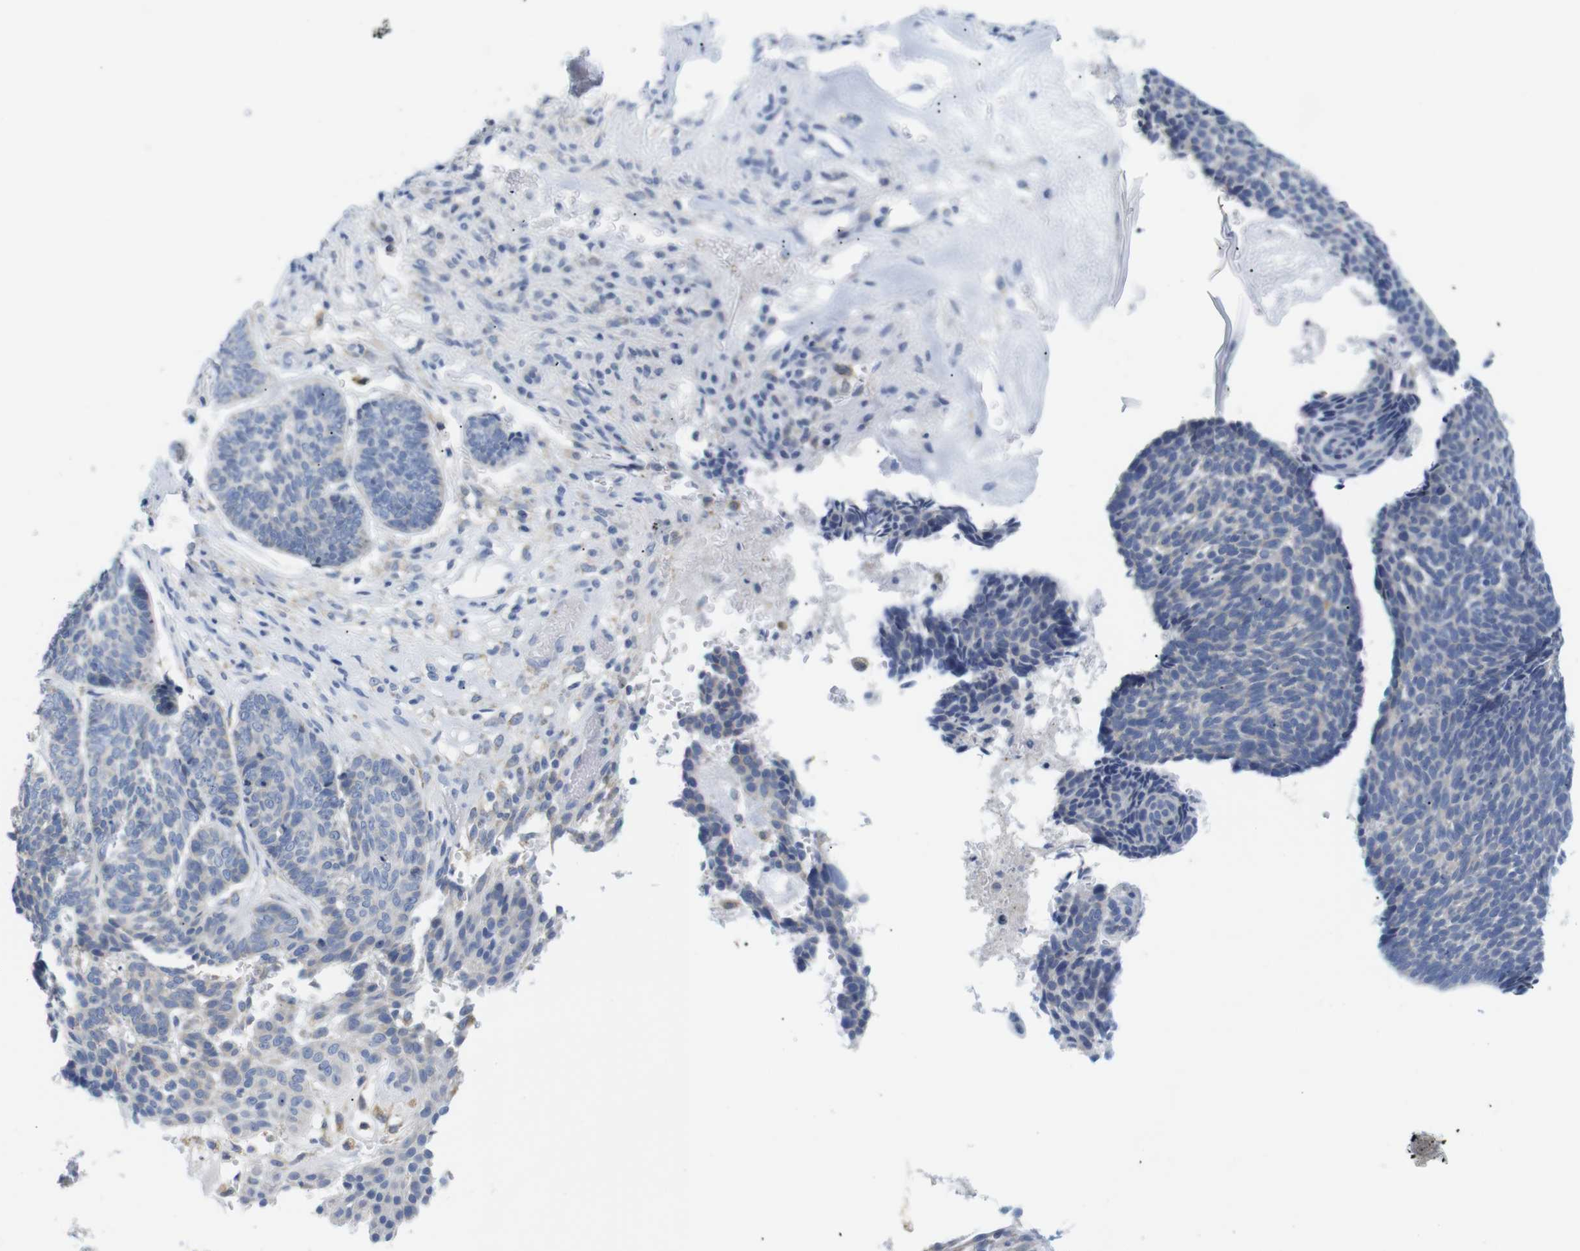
{"staining": {"intensity": "negative", "quantity": "none", "location": "none"}, "tissue": "skin cancer", "cell_type": "Tumor cells", "image_type": "cancer", "snomed": [{"axis": "morphology", "description": "Basal cell carcinoma"}, {"axis": "topography", "description": "Skin"}], "caption": "Immunohistochemistry (IHC) histopathology image of neoplastic tissue: skin basal cell carcinoma stained with DAB reveals no significant protein positivity in tumor cells.", "gene": "NEBL", "patient": {"sex": "male", "age": 84}}